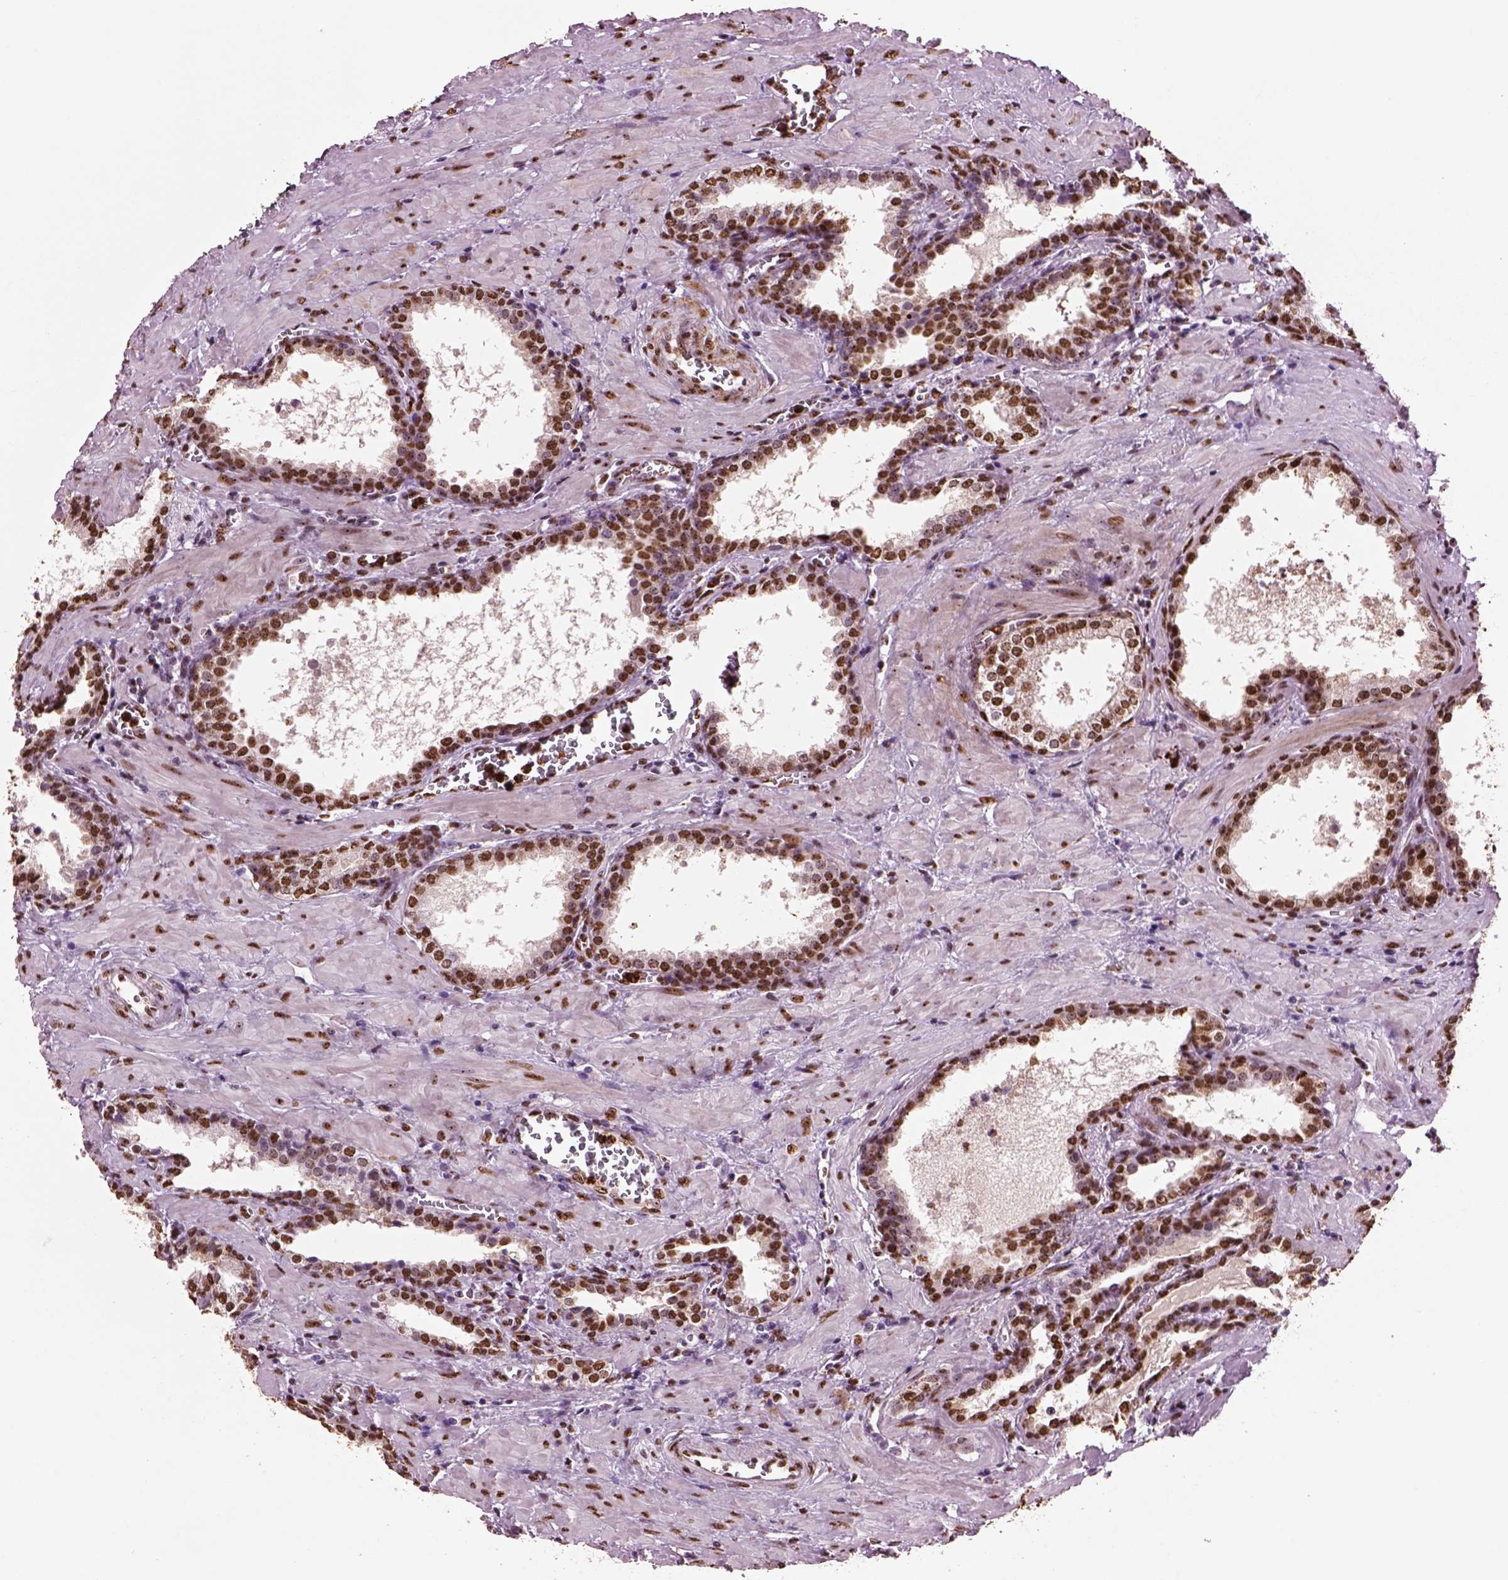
{"staining": {"intensity": "strong", "quantity": ">75%", "location": "nuclear"}, "tissue": "prostate cancer", "cell_type": "Tumor cells", "image_type": "cancer", "snomed": [{"axis": "morphology", "description": "Adenocarcinoma, NOS"}, {"axis": "topography", "description": "Prostate and seminal vesicle, NOS"}], "caption": "Prostate cancer stained for a protein (brown) shows strong nuclear positive positivity in about >75% of tumor cells.", "gene": "DDX3X", "patient": {"sex": "male", "age": 63}}